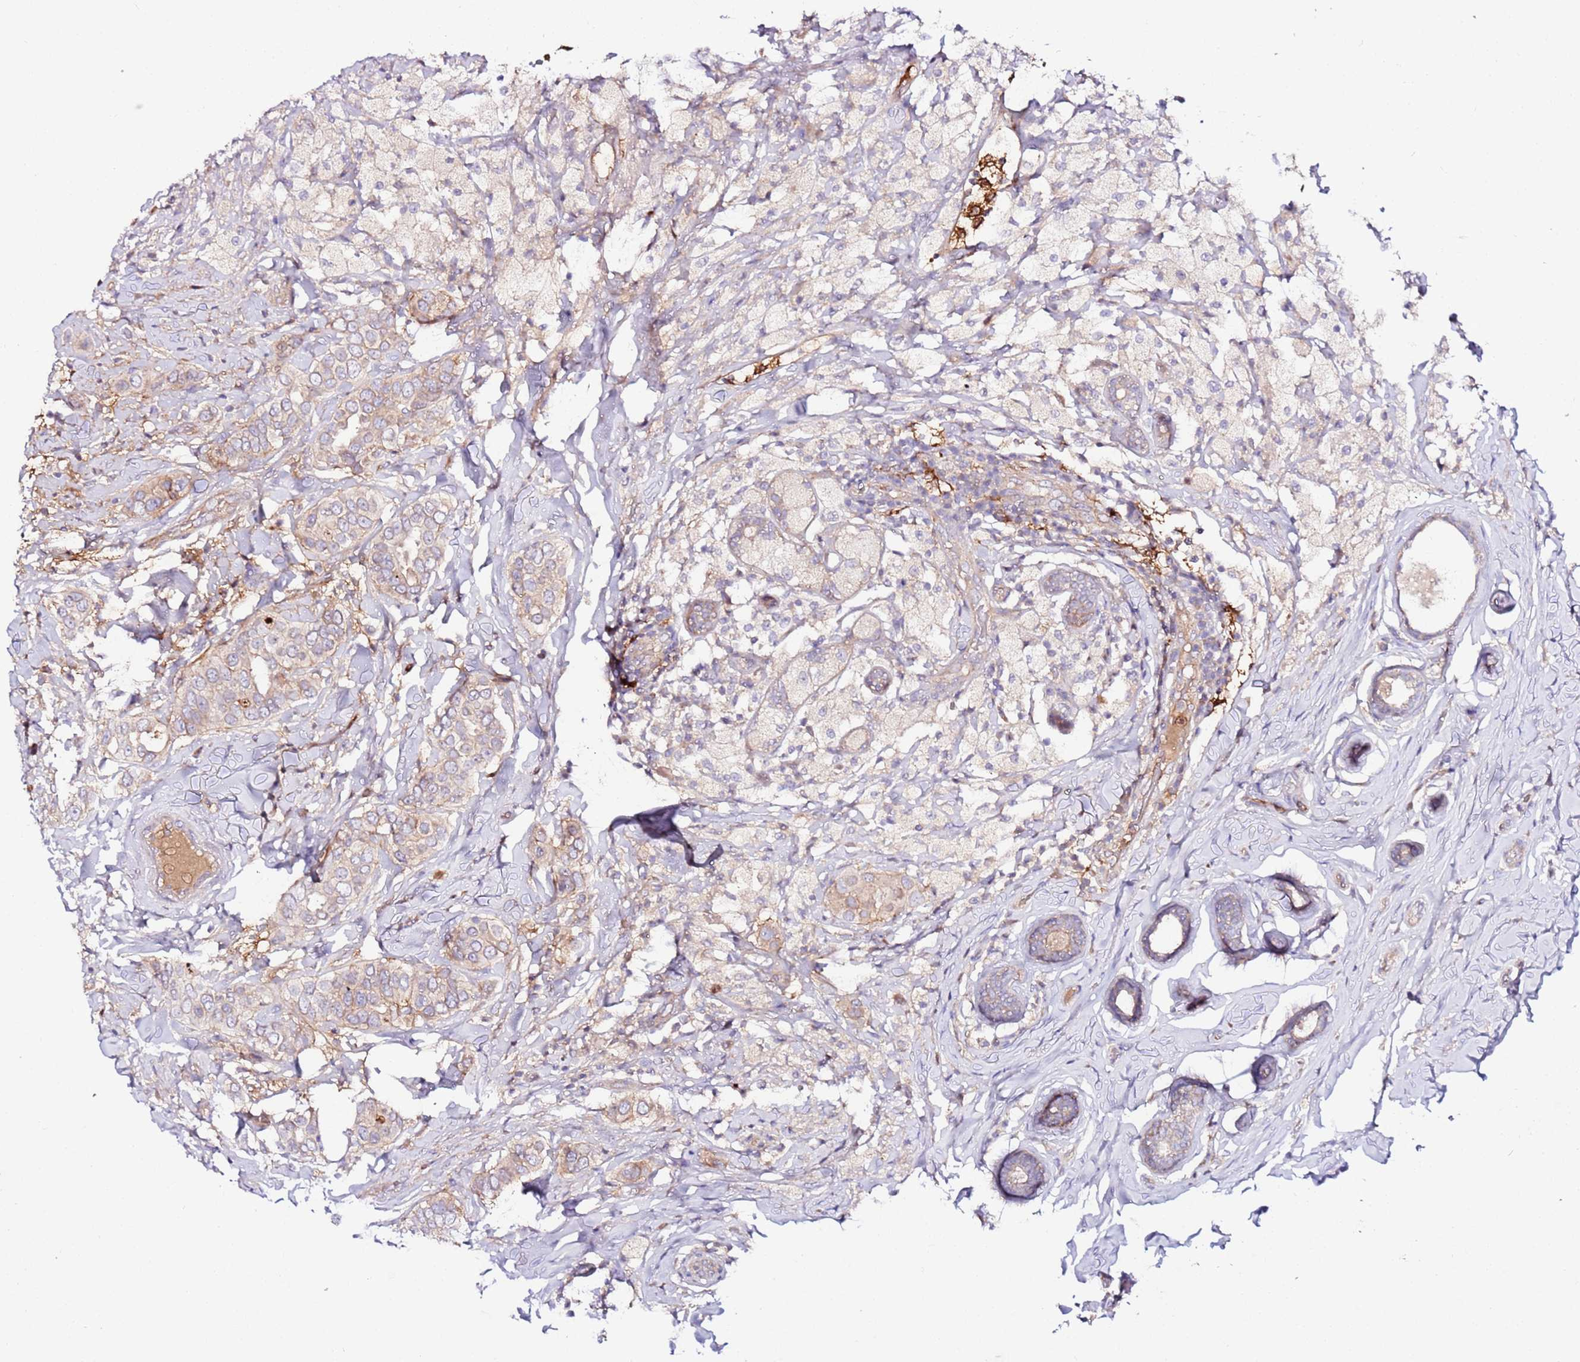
{"staining": {"intensity": "moderate", "quantity": "25%-75%", "location": "cytoplasmic/membranous"}, "tissue": "breast cancer", "cell_type": "Tumor cells", "image_type": "cancer", "snomed": [{"axis": "morphology", "description": "Lobular carcinoma"}, {"axis": "topography", "description": "Breast"}], "caption": "Breast lobular carcinoma stained for a protein (brown) shows moderate cytoplasmic/membranous positive positivity in approximately 25%-75% of tumor cells.", "gene": "FLVCR1", "patient": {"sex": "female", "age": 51}}